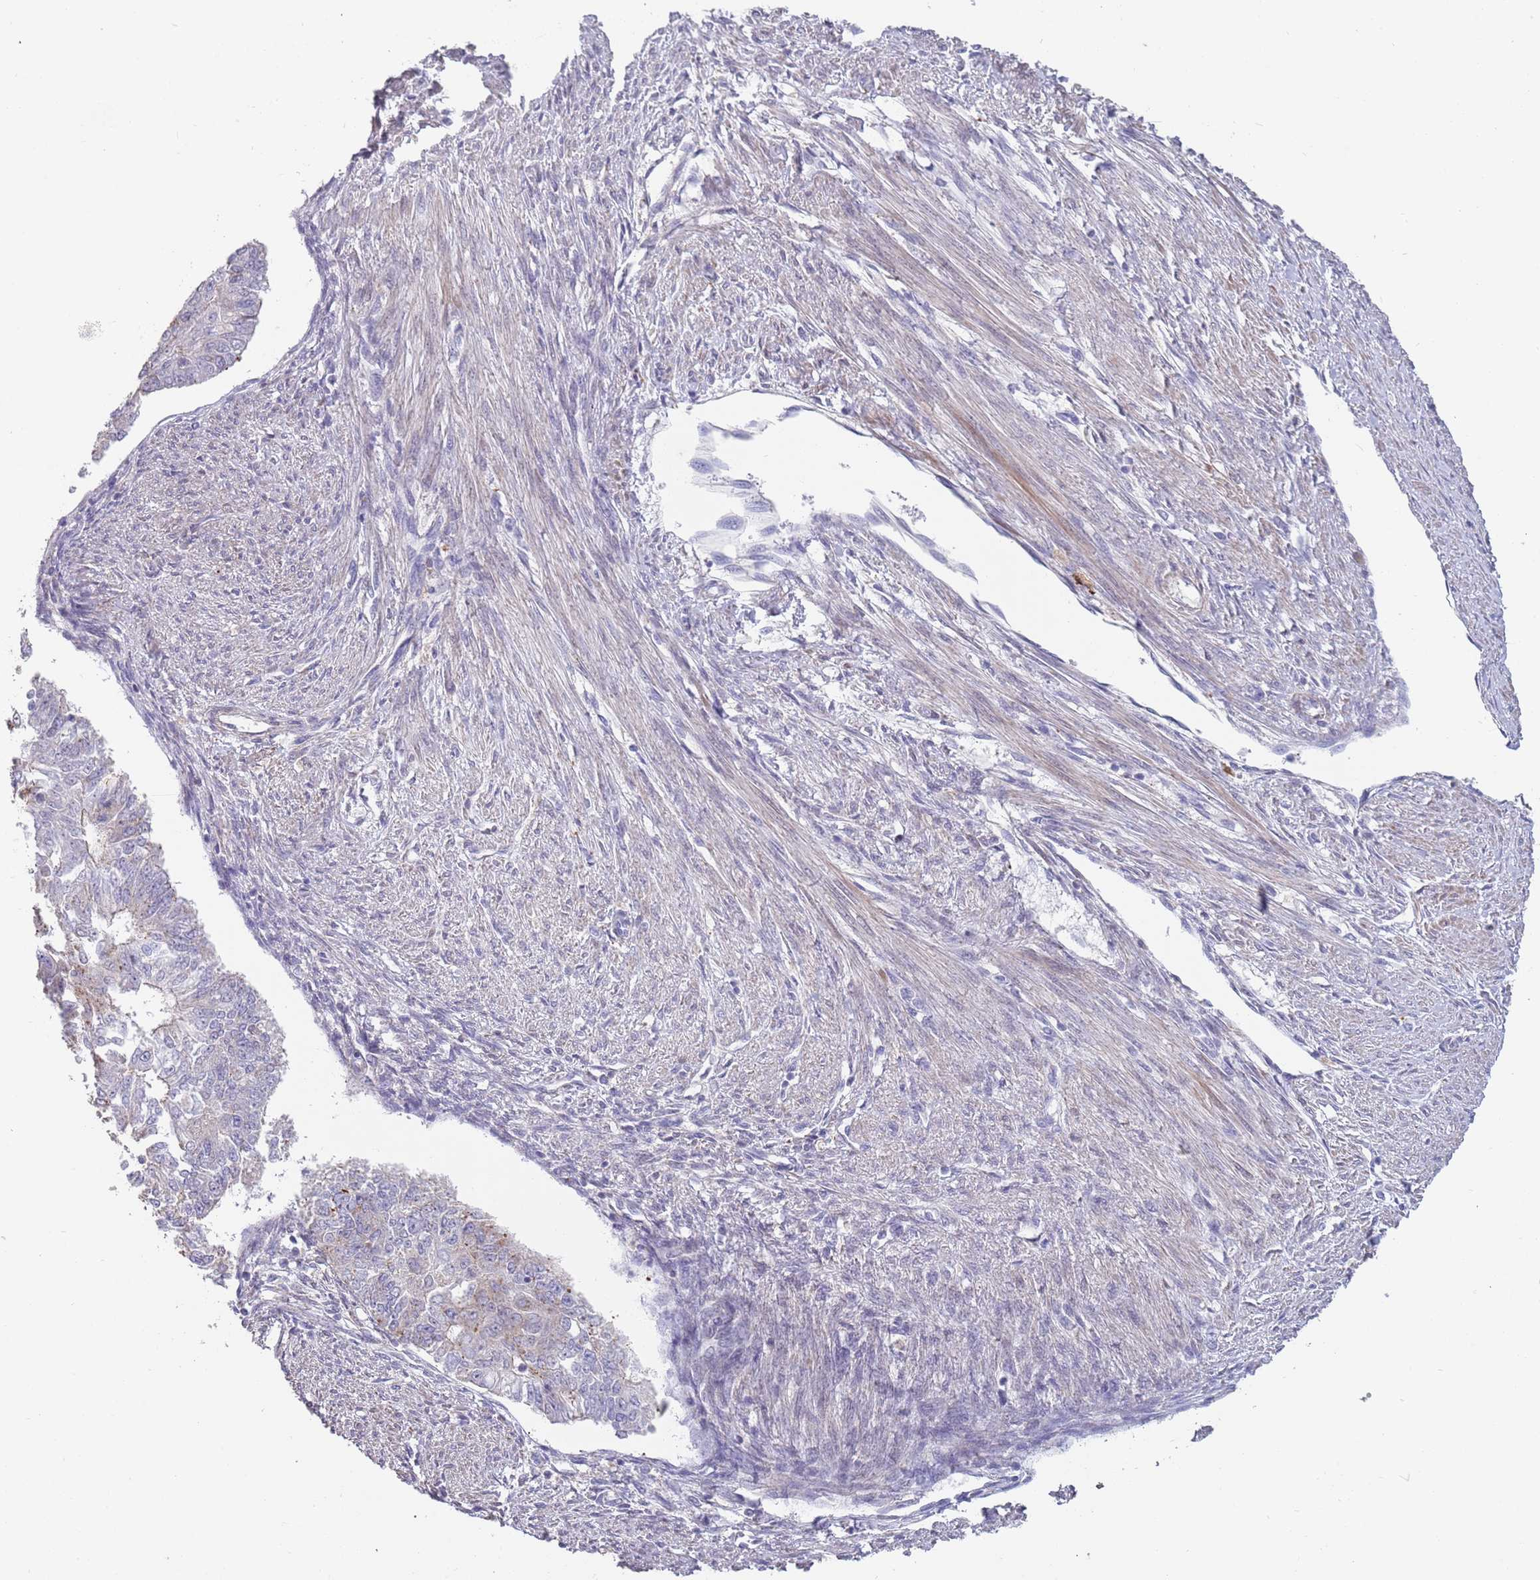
{"staining": {"intensity": "negative", "quantity": "none", "location": "none"}, "tissue": "endometrial cancer", "cell_type": "Tumor cells", "image_type": "cancer", "snomed": [{"axis": "morphology", "description": "Adenocarcinoma, NOS"}, {"axis": "topography", "description": "Endometrium"}], "caption": "Photomicrograph shows no protein positivity in tumor cells of adenocarcinoma (endometrial) tissue.", "gene": "SUSD1", "patient": {"sex": "female", "age": 32}}